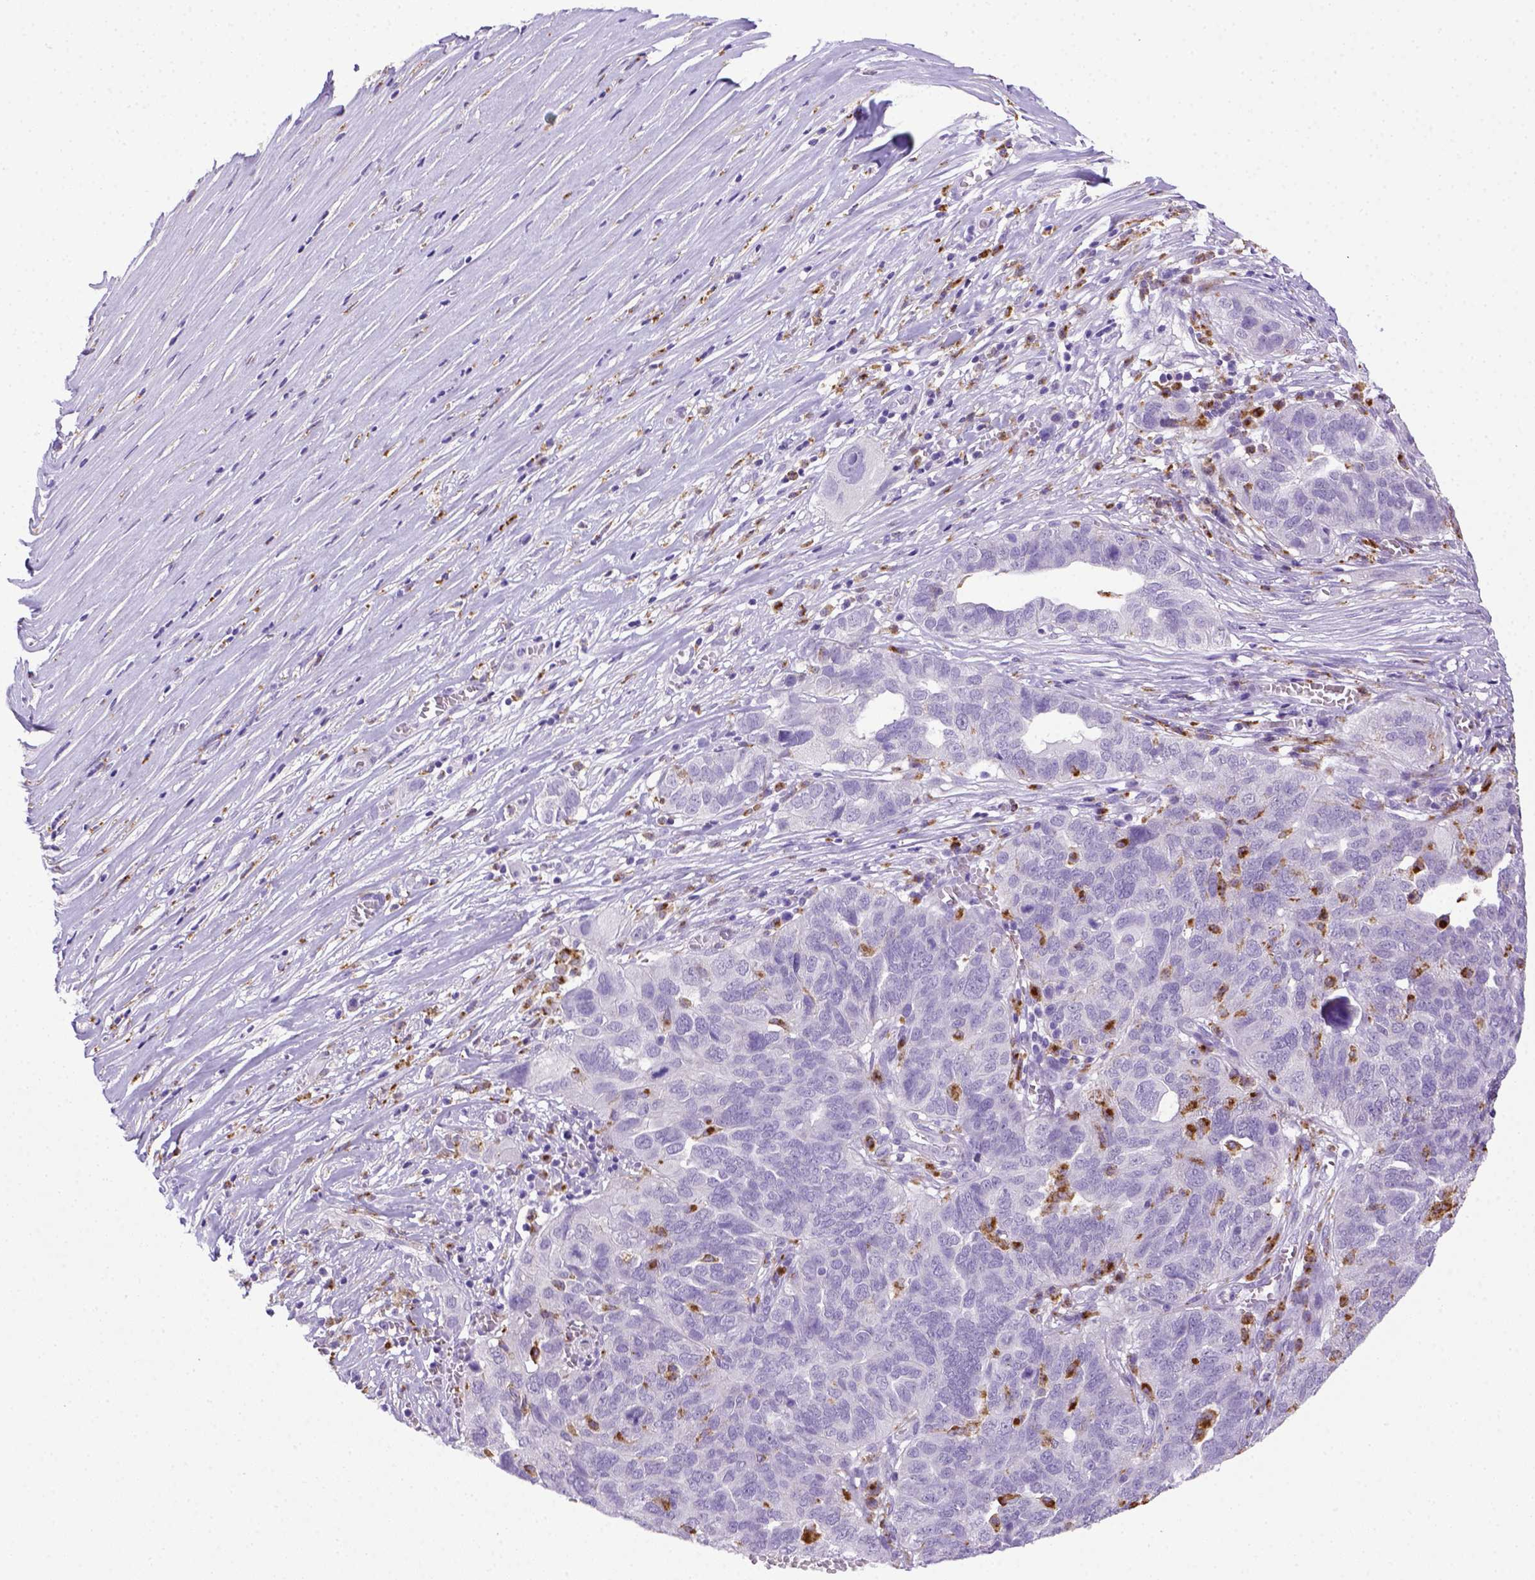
{"staining": {"intensity": "negative", "quantity": "none", "location": "none"}, "tissue": "ovarian cancer", "cell_type": "Tumor cells", "image_type": "cancer", "snomed": [{"axis": "morphology", "description": "Carcinoma, endometroid"}, {"axis": "topography", "description": "Soft tissue"}, {"axis": "topography", "description": "Ovary"}], "caption": "Ovarian cancer (endometroid carcinoma) was stained to show a protein in brown. There is no significant expression in tumor cells.", "gene": "CD68", "patient": {"sex": "female", "age": 52}}